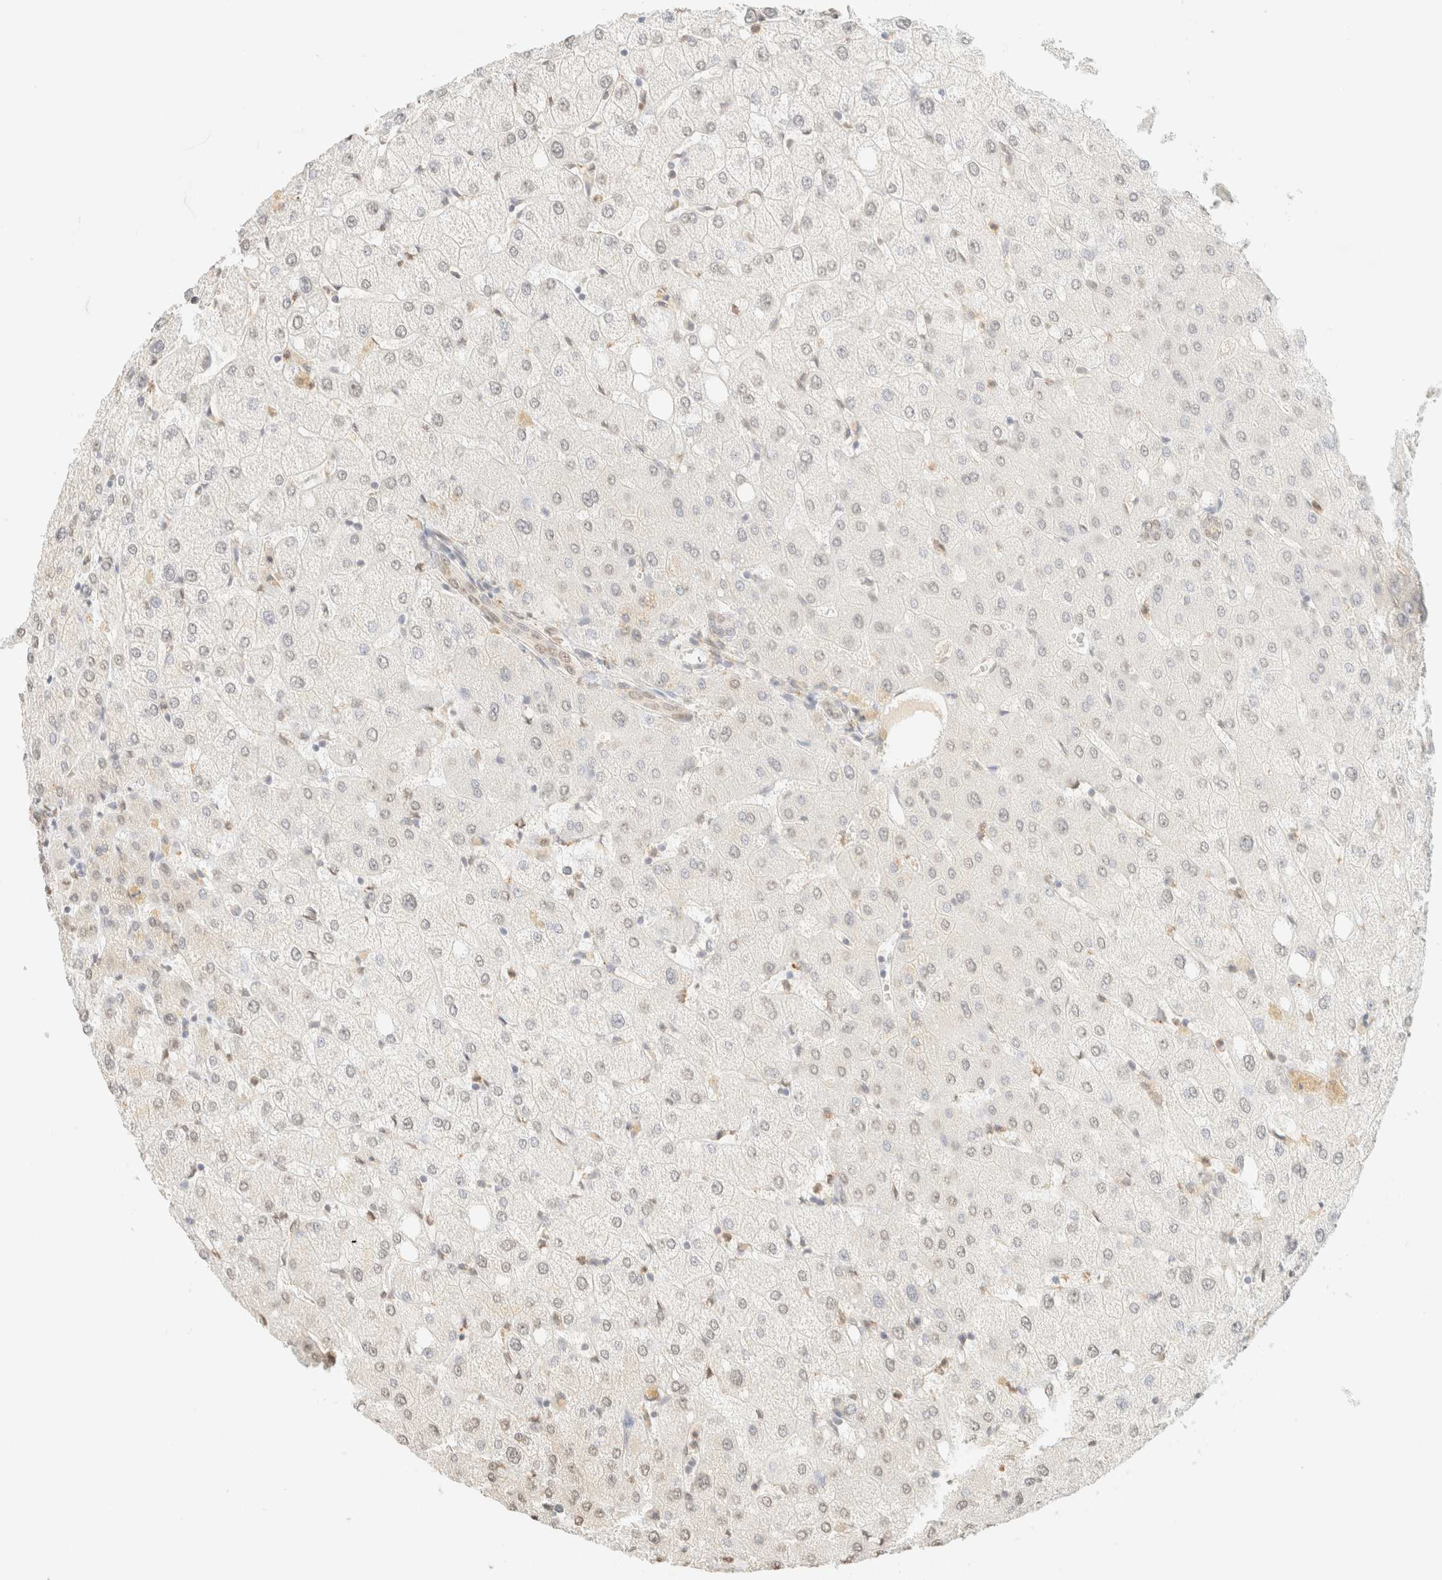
{"staining": {"intensity": "weak", "quantity": "25%-75%", "location": "nuclear"}, "tissue": "liver", "cell_type": "Cholangiocytes", "image_type": "normal", "snomed": [{"axis": "morphology", "description": "Normal tissue, NOS"}, {"axis": "topography", "description": "Liver"}], "caption": "Protein staining of normal liver exhibits weak nuclear staining in about 25%-75% of cholangiocytes. The staining was performed using DAB, with brown indicating positive protein expression. Nuclei are stained blue with hematoxylin.", "gene": "S100A13", "patient": {"sex": "female", "age": 54}}